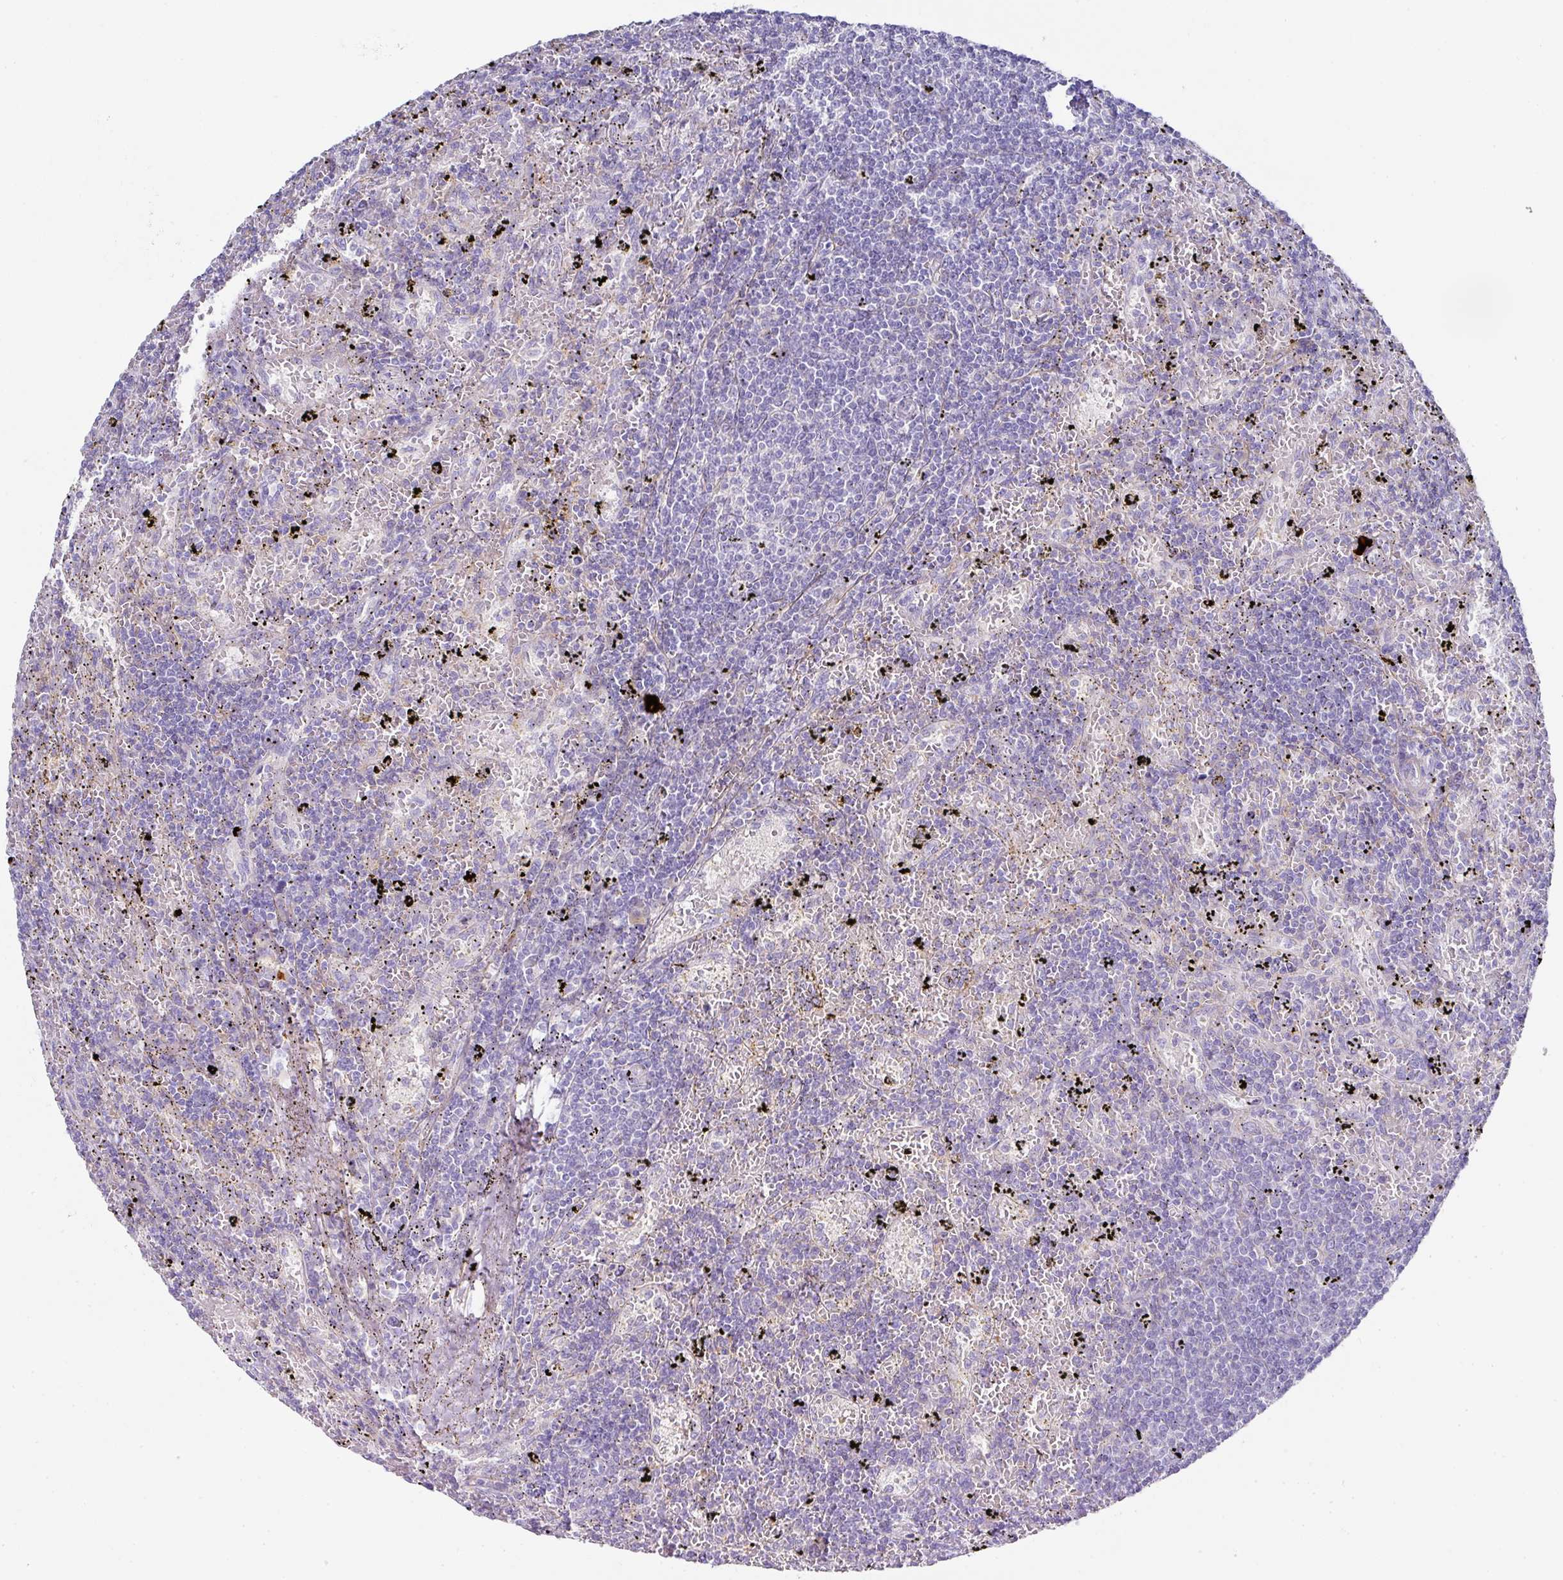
{"staining": {"intensity": "negative", "quantity": "none", "location": "none"}, "tissue": "lymphoma", "cell_type": "Tumor cells", "image_type": "cancer", "snomed": [{"axis": "morphology", "description": "Malignant lymphoma, non-Hodgkin's type, Low grade"}, {"axis": "topography", "description": "Spleen"}], "caption": "High power microscopy histopathology image of an immunohistochemistry histopathology image of low-grade malignant lymphoma, non-Hodgkin's type, revealing no significant positivity in tumor cells.", "gene": "TARM1", "patient": {"sex": "male", "age": 76}}